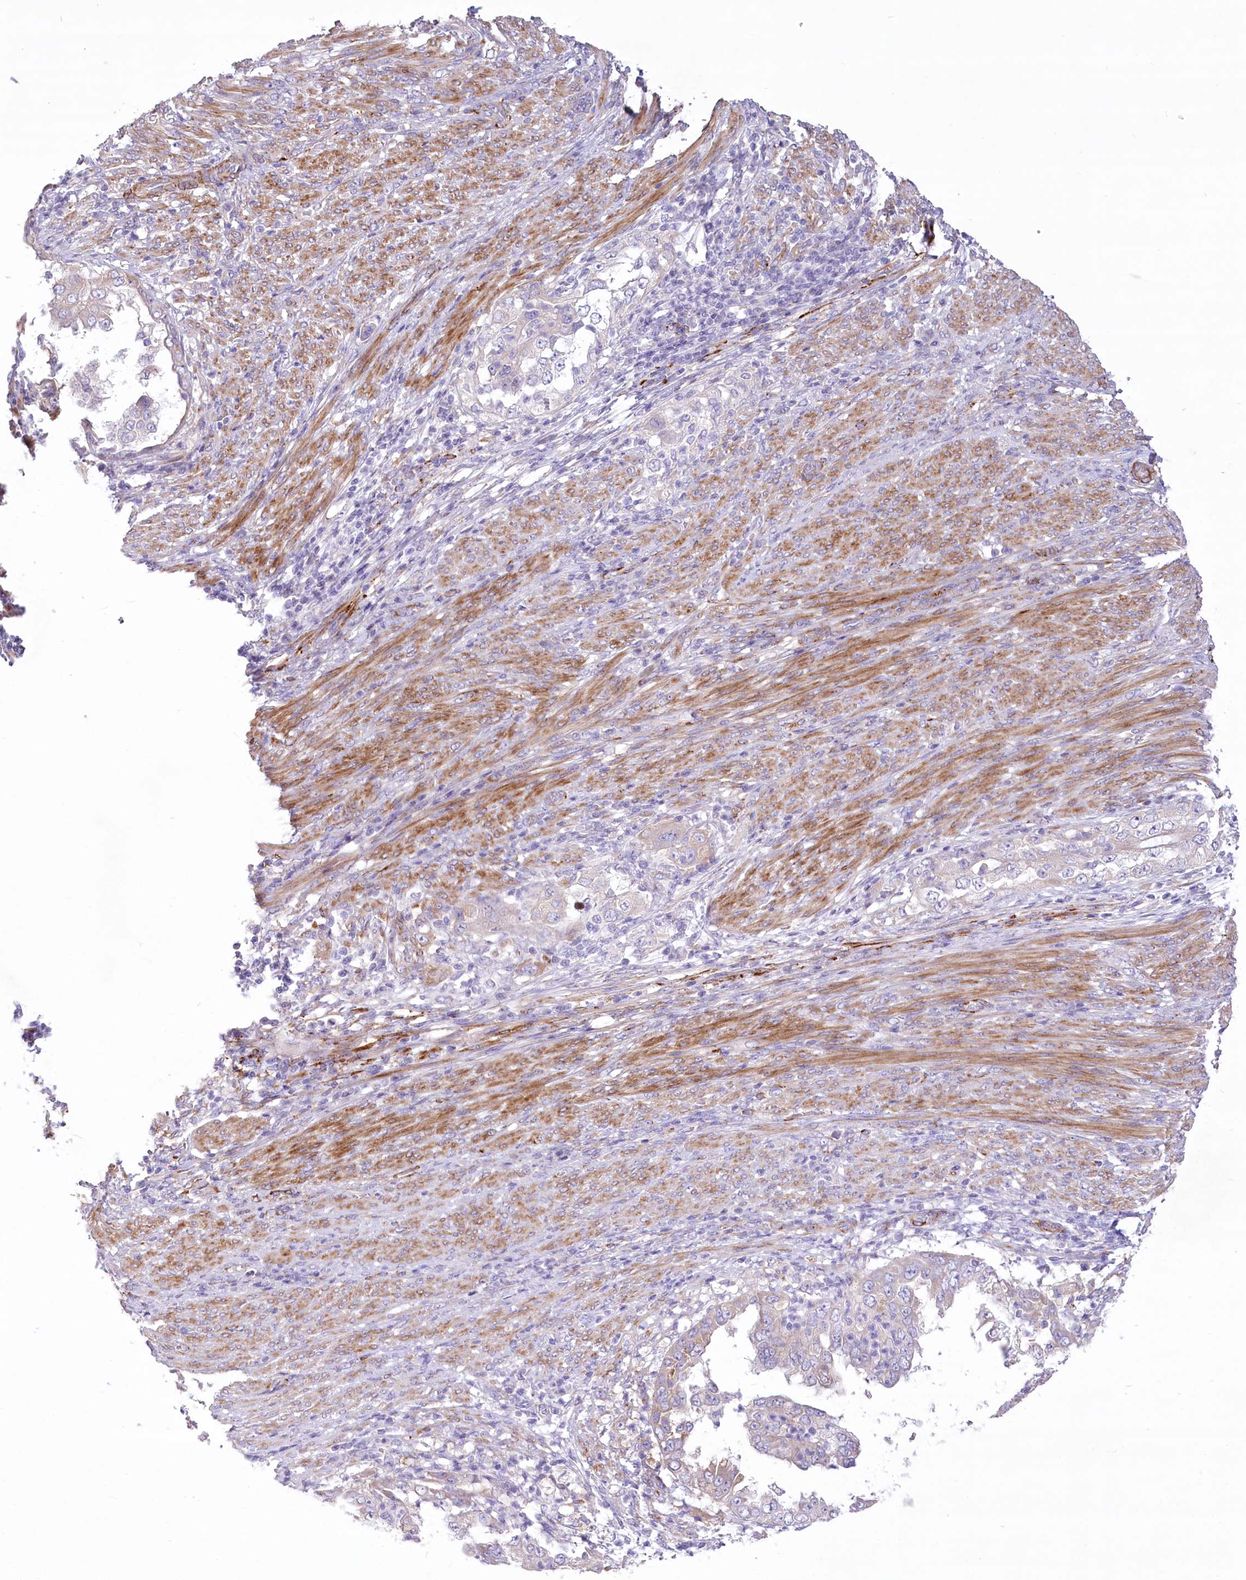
{"staining": {"intensity": "negative", "quantity": "none", "location": "none"}, "tissue": "endometrial cancer", "cell_type": "Tumor cells", "image_type": "cancer", "snomed": [{"axis": "morphology", "description": "Adenocarcinoma, NOS"}, {"axis": "topography", "description": "Endometrium"}], "caption": "Human endometrial cancer stained for a protein using immunohistochemistry exhibits no expression in tumor cells.", "gene": "ANGPTL3", "patient": {"sex": "female", "age": 85}}